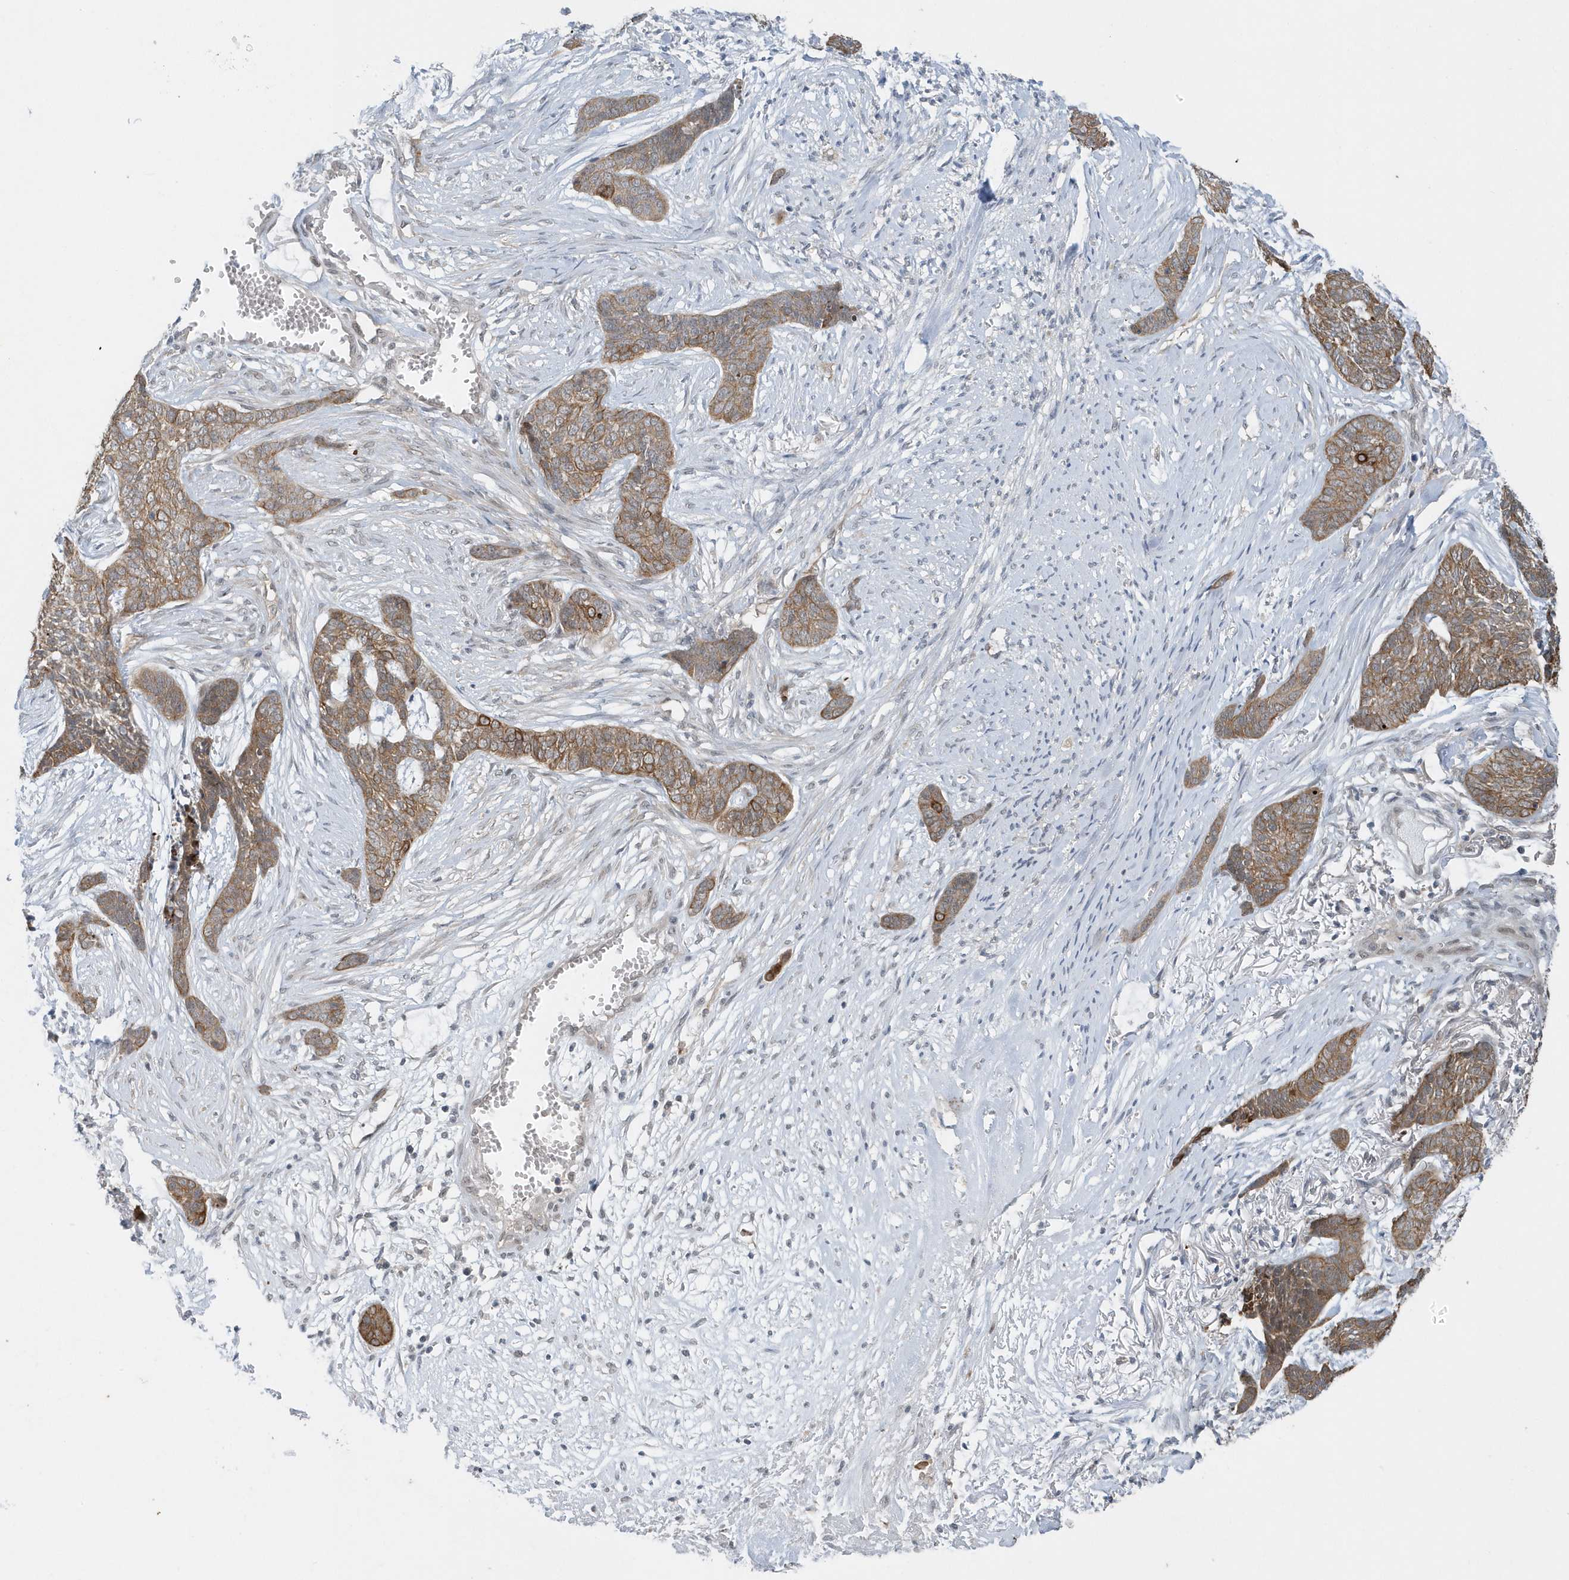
{"staining": {"intensity": "moderate", "quantity": ">75%", "location": "cytoplasmic/membranous"}, "tissue": "skin cancer", "cell_type": "Tumor cells", "image_type": "cancer", "snomed": [{"axis": "morphology", "description": "Basal cell carcinoma"}, {"axis": "topography", "description": "Skin"}], "caption": "Immunohistochemical staining of skin cancer displays medium levels of moderate cytoplasmic/membranous protein expression in about >75% of tumor cells. The protein of interest is stained brown, and the nuclei are stained in blue (DAB IHC with brightfield microscopy, high magnification).", "gene": "PARD3B", "patient": {"sex": "female", "age": 64}}